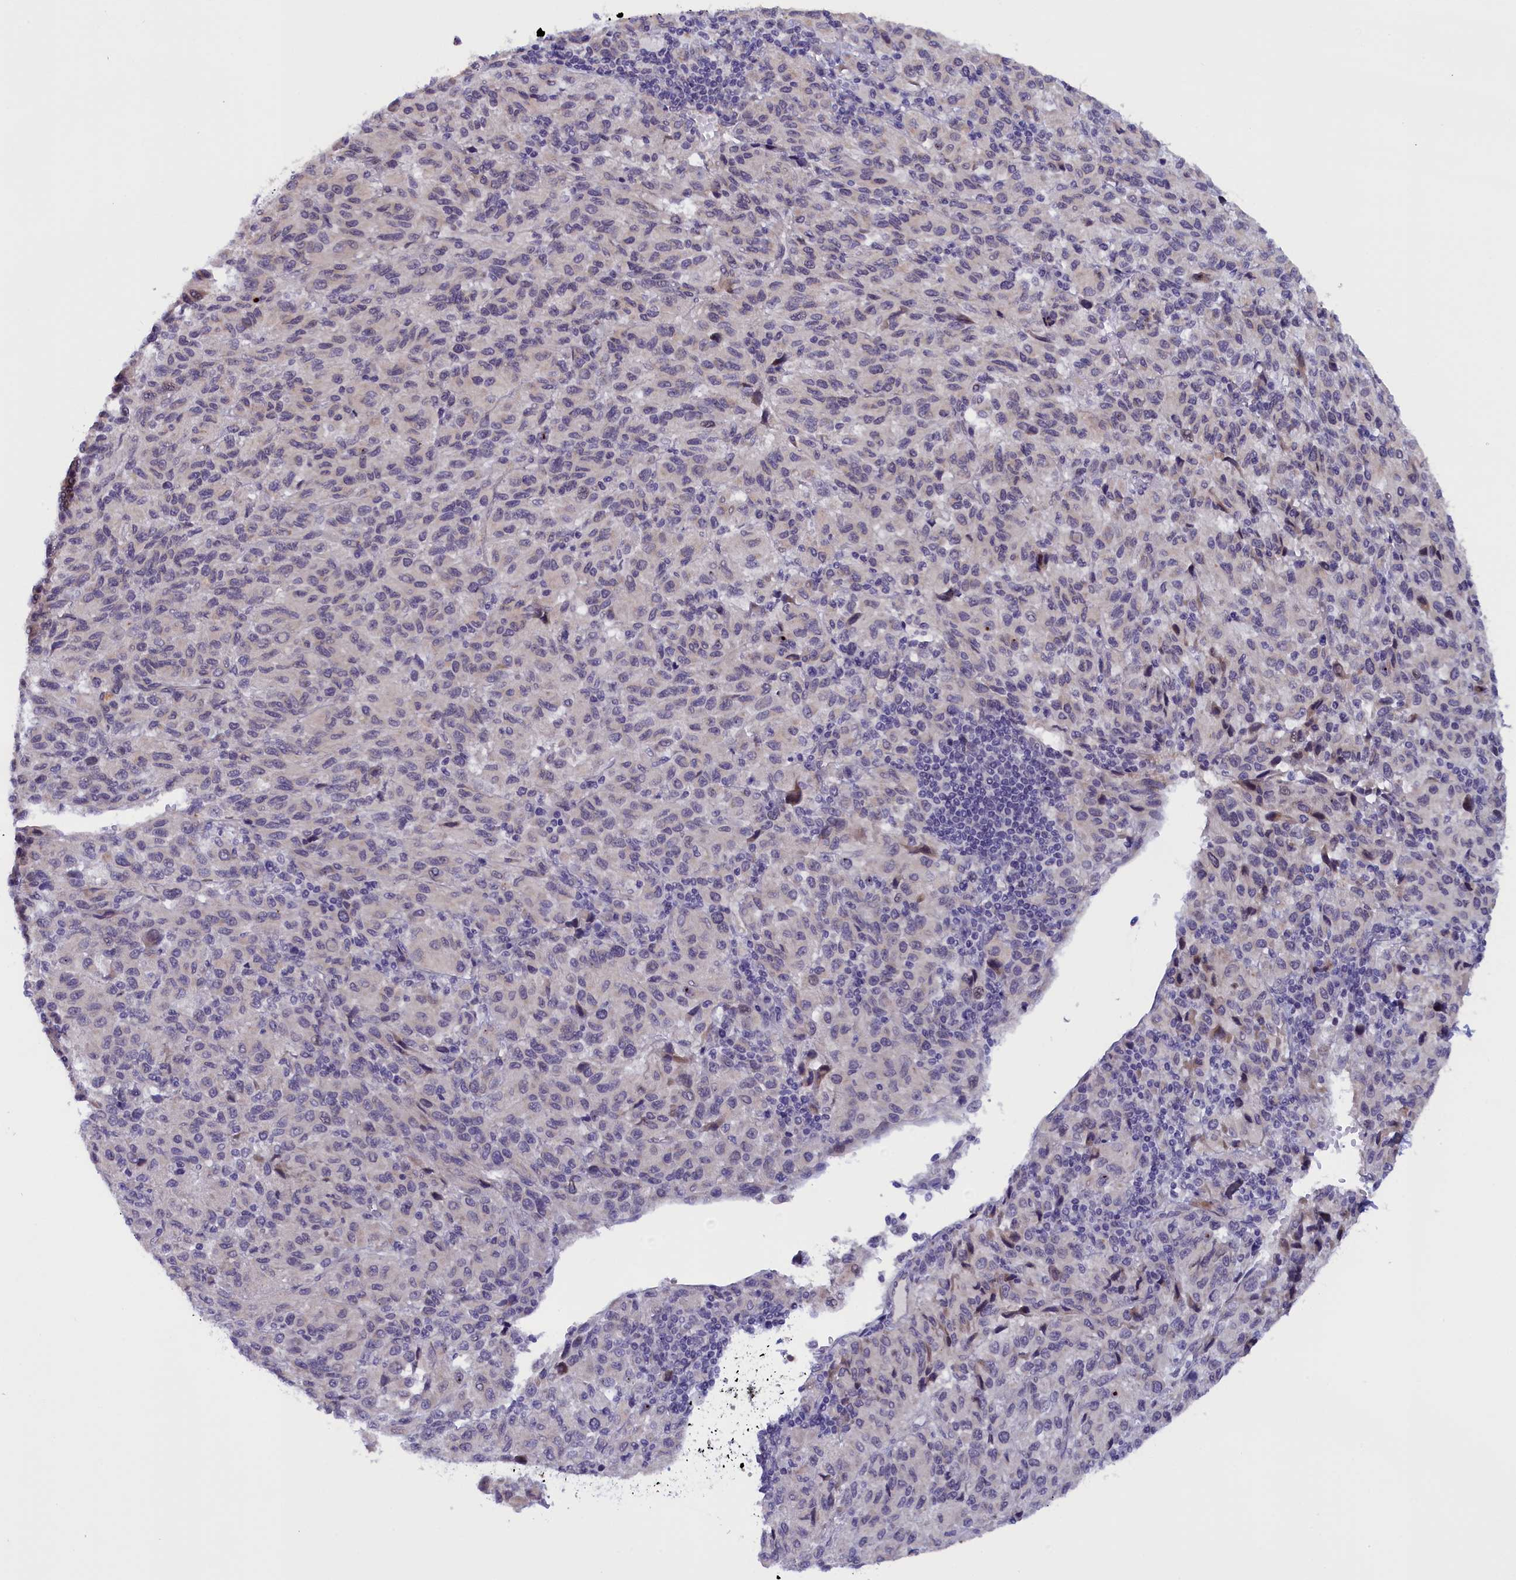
{"staining": {"intensity": "negative", "quantity": "none", "location": "none"}, "tissue": "melanoma", "cell_type": "Tumor cells", "image_type": "cancer", "snomed": [{"axis": "morphology", "description": "Malignant melanoma, Metastatic site"}, {"axis": "topography", "description": "Lung"}], "caption": "Image shows no significant protein positivity in tumor cells of melanoma.", "gene": "IGFALS", "patient": {"sex": "male", "age": 64}}